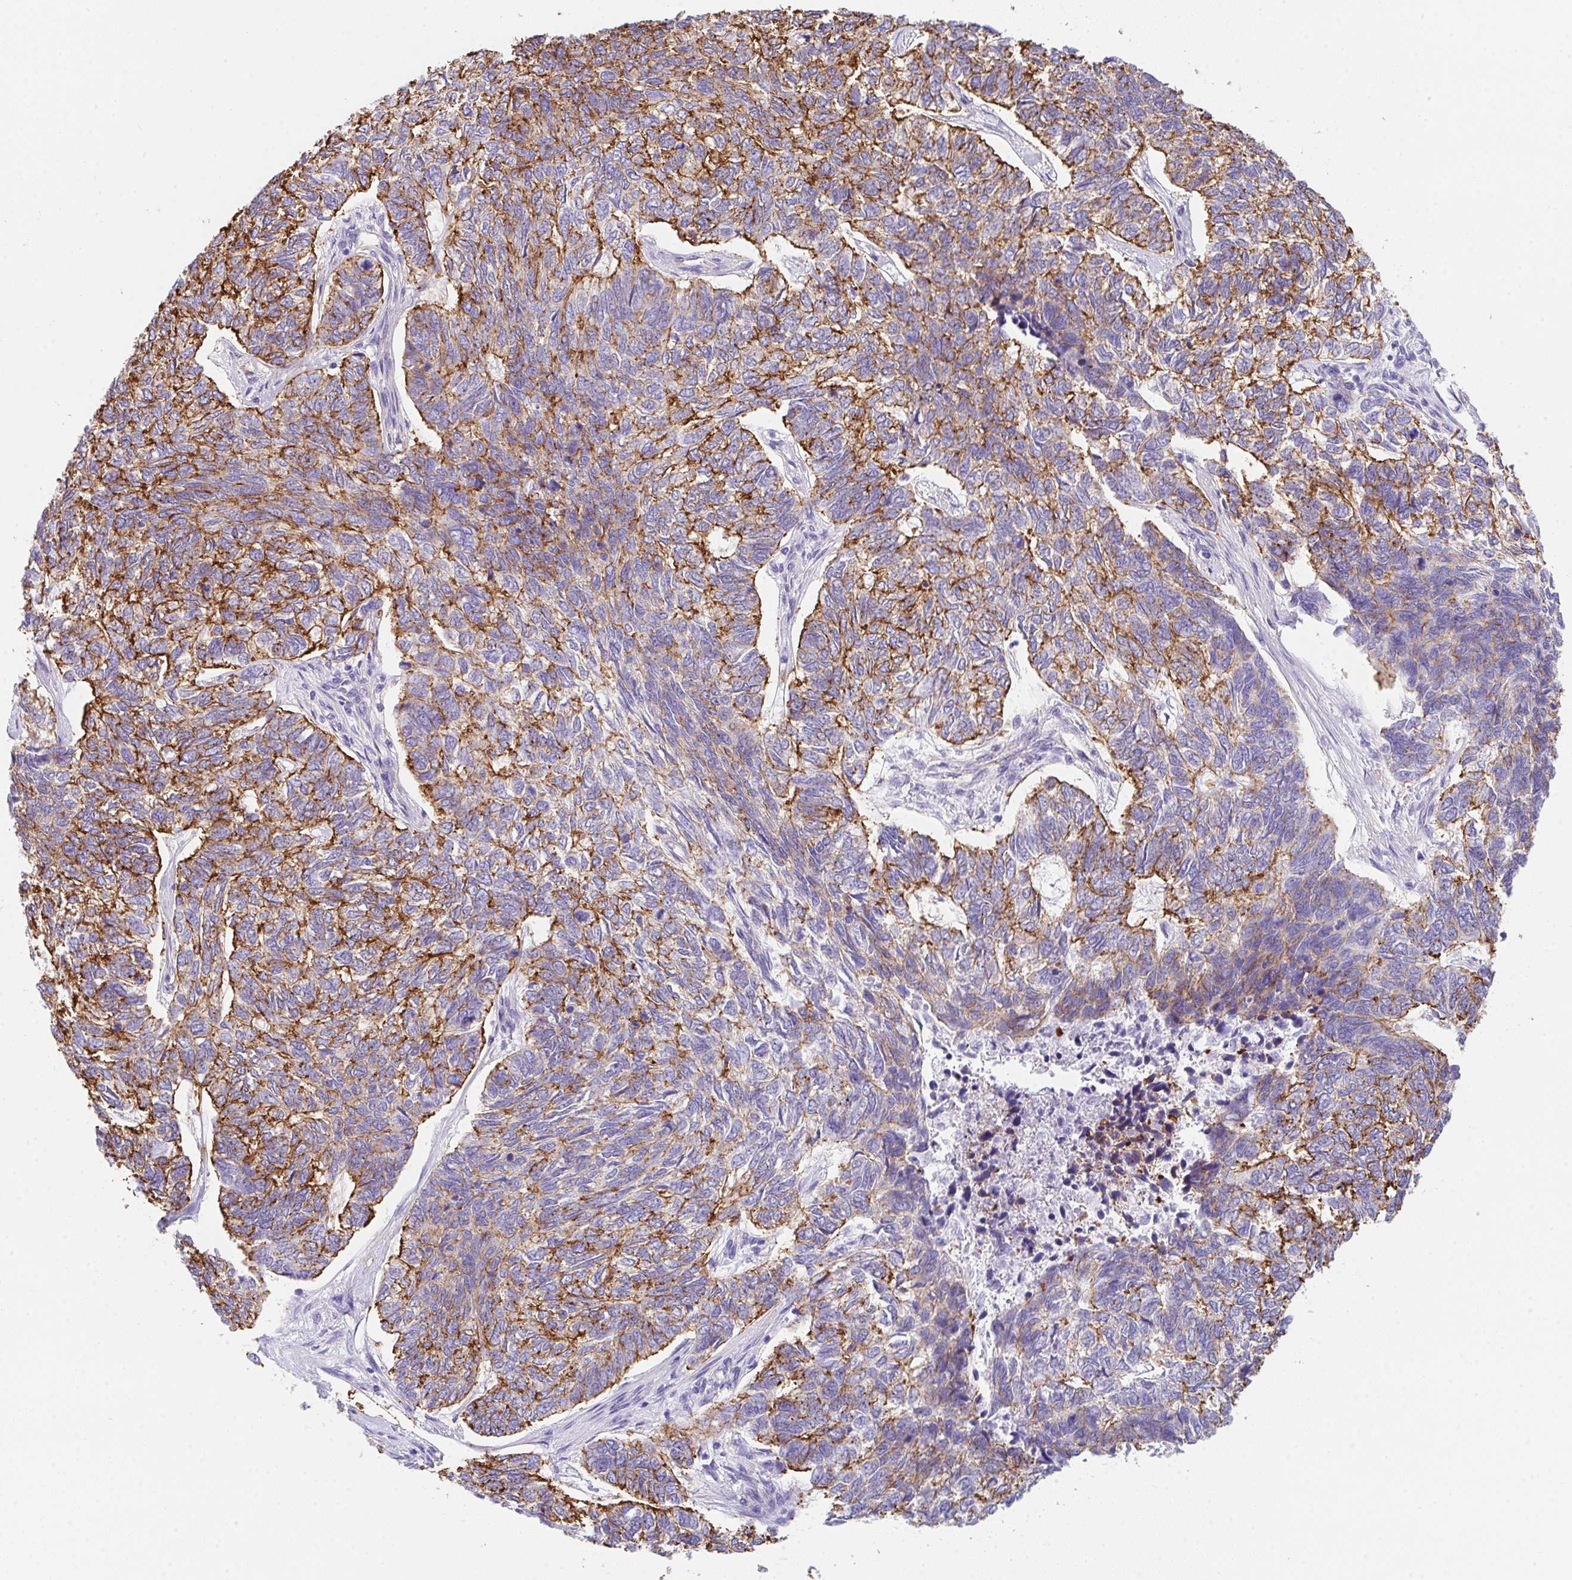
{"staining": {"intensity": "strong", "quantity": "25%-75%", "location": "cytoplasmic/membranous"}, "tissue": "skin cancer", "cell_type": "Tumor cells", "image_type": "cancer", "snomed": [{"axis": "morphology", "description": "Basal cell carcinoma"}, {"axis": "topography", "description": "Skin"}], "caption": "Human skin basal cell carcinoma stained with a brown dye demonstrates strong cytoplasmic/membranous positive positivity in about 25%-75% of tumor cells.", "gene": "DBN1", "patient": {"sex": "female", "age": 65}}